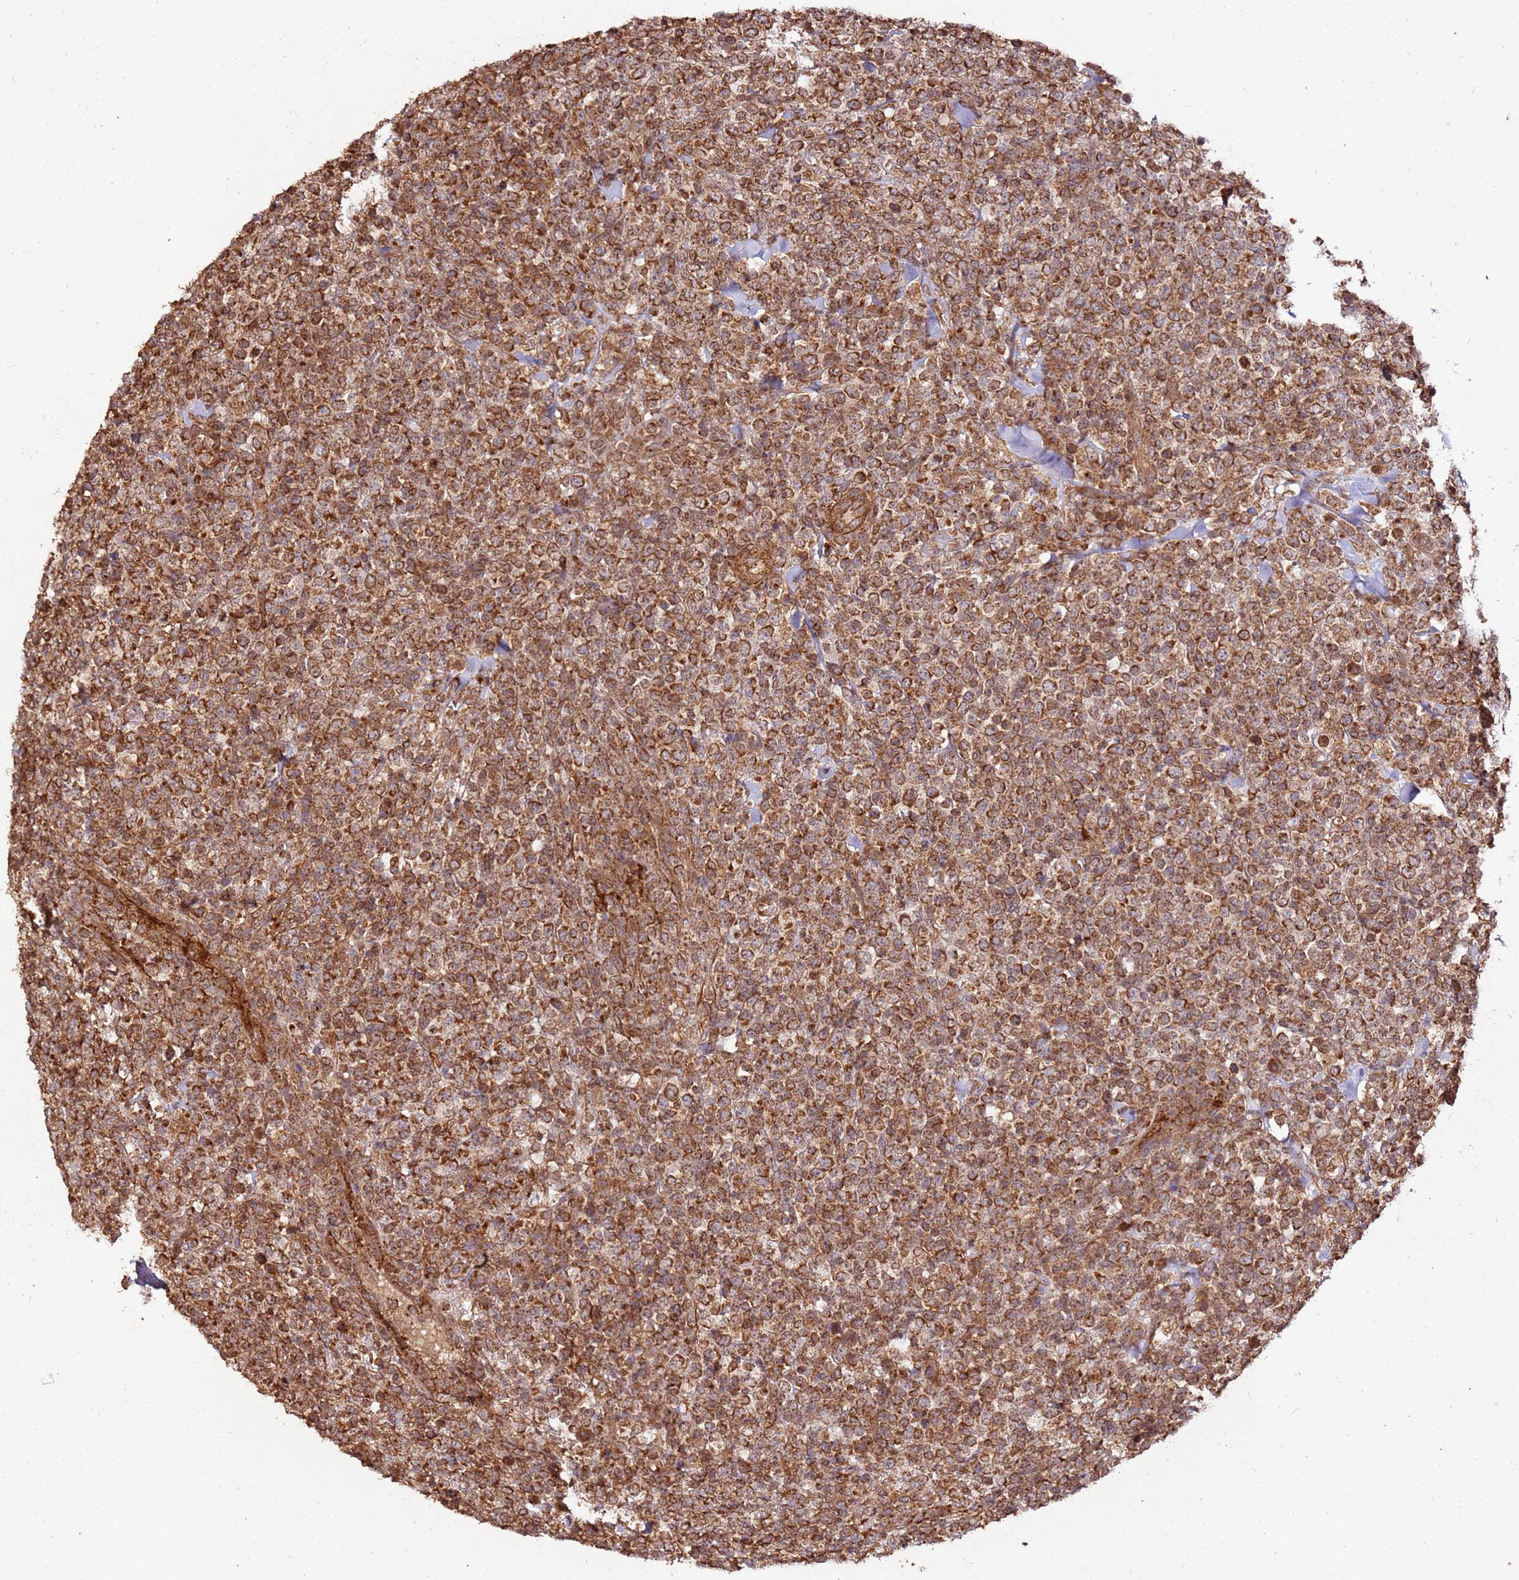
{"staining": {"intensity": "strong", "quantity": ">75%", "location": "cytoplasmic/membranous"}, "tissue": "lymphoma", "cell_type": "Tumor cells", "image_type": "cancer", "snomed": [{"axis": "morphology", "description": "Malignant lymphoma, non-Hodgkin's type, High grade"}, {"axis": "topography", "description": "Colon"}], "caption": "High-power microscopy captured an immunohistochemistry image of lymphoma, revealing strong cytoplasmic/membranous staining in about >75% of tumor cells. (brown staining indicates protein expression, while blue staining denotes nuclei).", "gene": "FAM186A", "patient": {"sex": "female", "age": 53}}